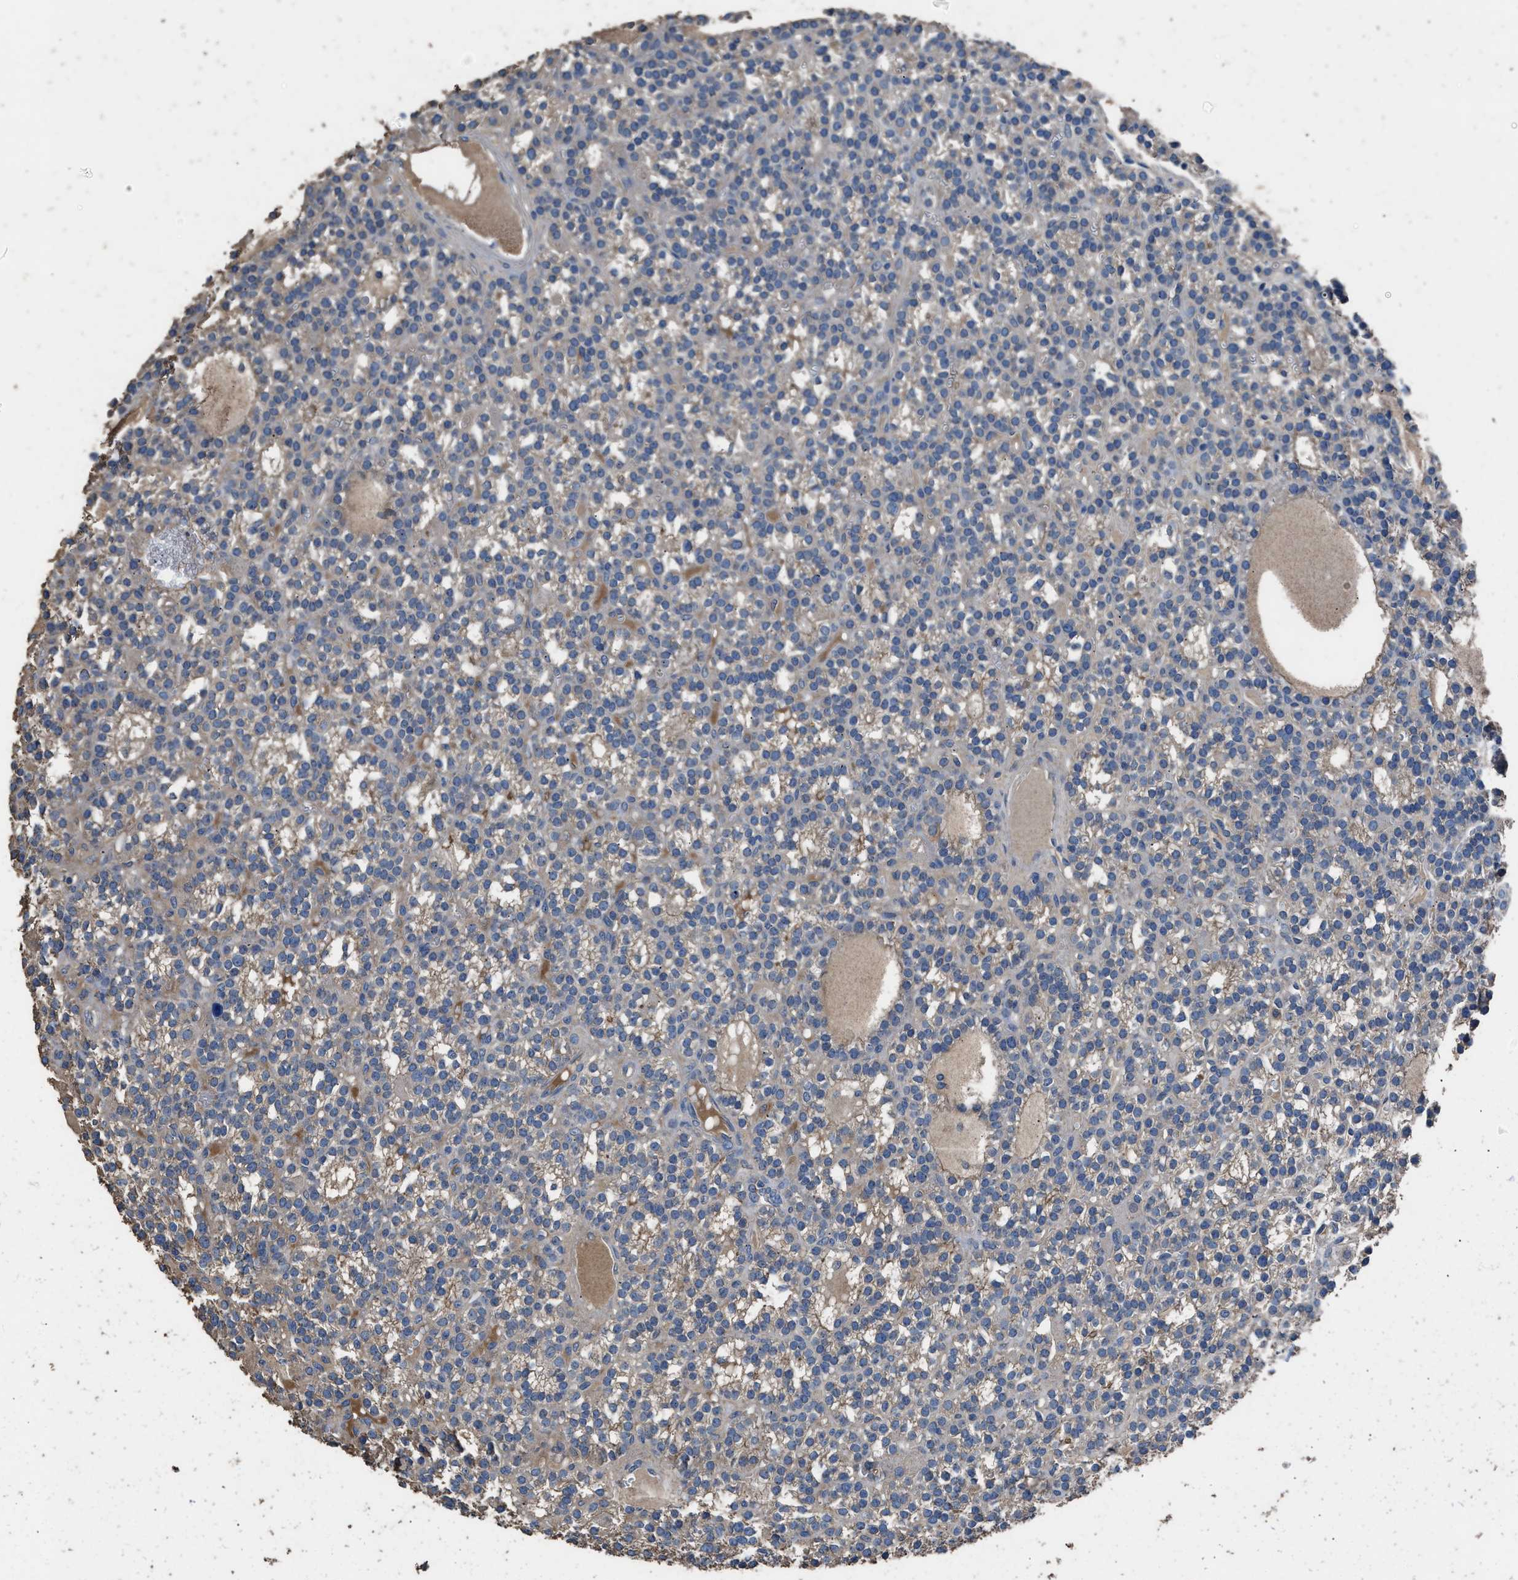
{"staining": {"intensity": "weak", "quantity": "25%-75%", "location": "cytoplasmic/membranous"}, "tissue": "parathyroid gland", "cell_type": "Glandular cells", "image_type": "normal", "snomed": [{"axis": "morphology", "description": "Normal tissue, NOS"}, {"axis": "morphology", "description": "Adenoma, NOS"}, {"axis": "topography", "description": "Parathyroid gland"}], "caption": "Parathyroid gland stained with immunohistochemistry (IHC) displays weak cytoplasmic/membranous expression in approximately 25%-75% of glandular cells. The staining is performed using DAB (3,3'-diaminobenzidine) brown chromogen to label protein expression. The nuclei are counter-stained blue using hematoxylin.", "gene": "ITSN1", "patient": {"sex": "female", "age": 58}}